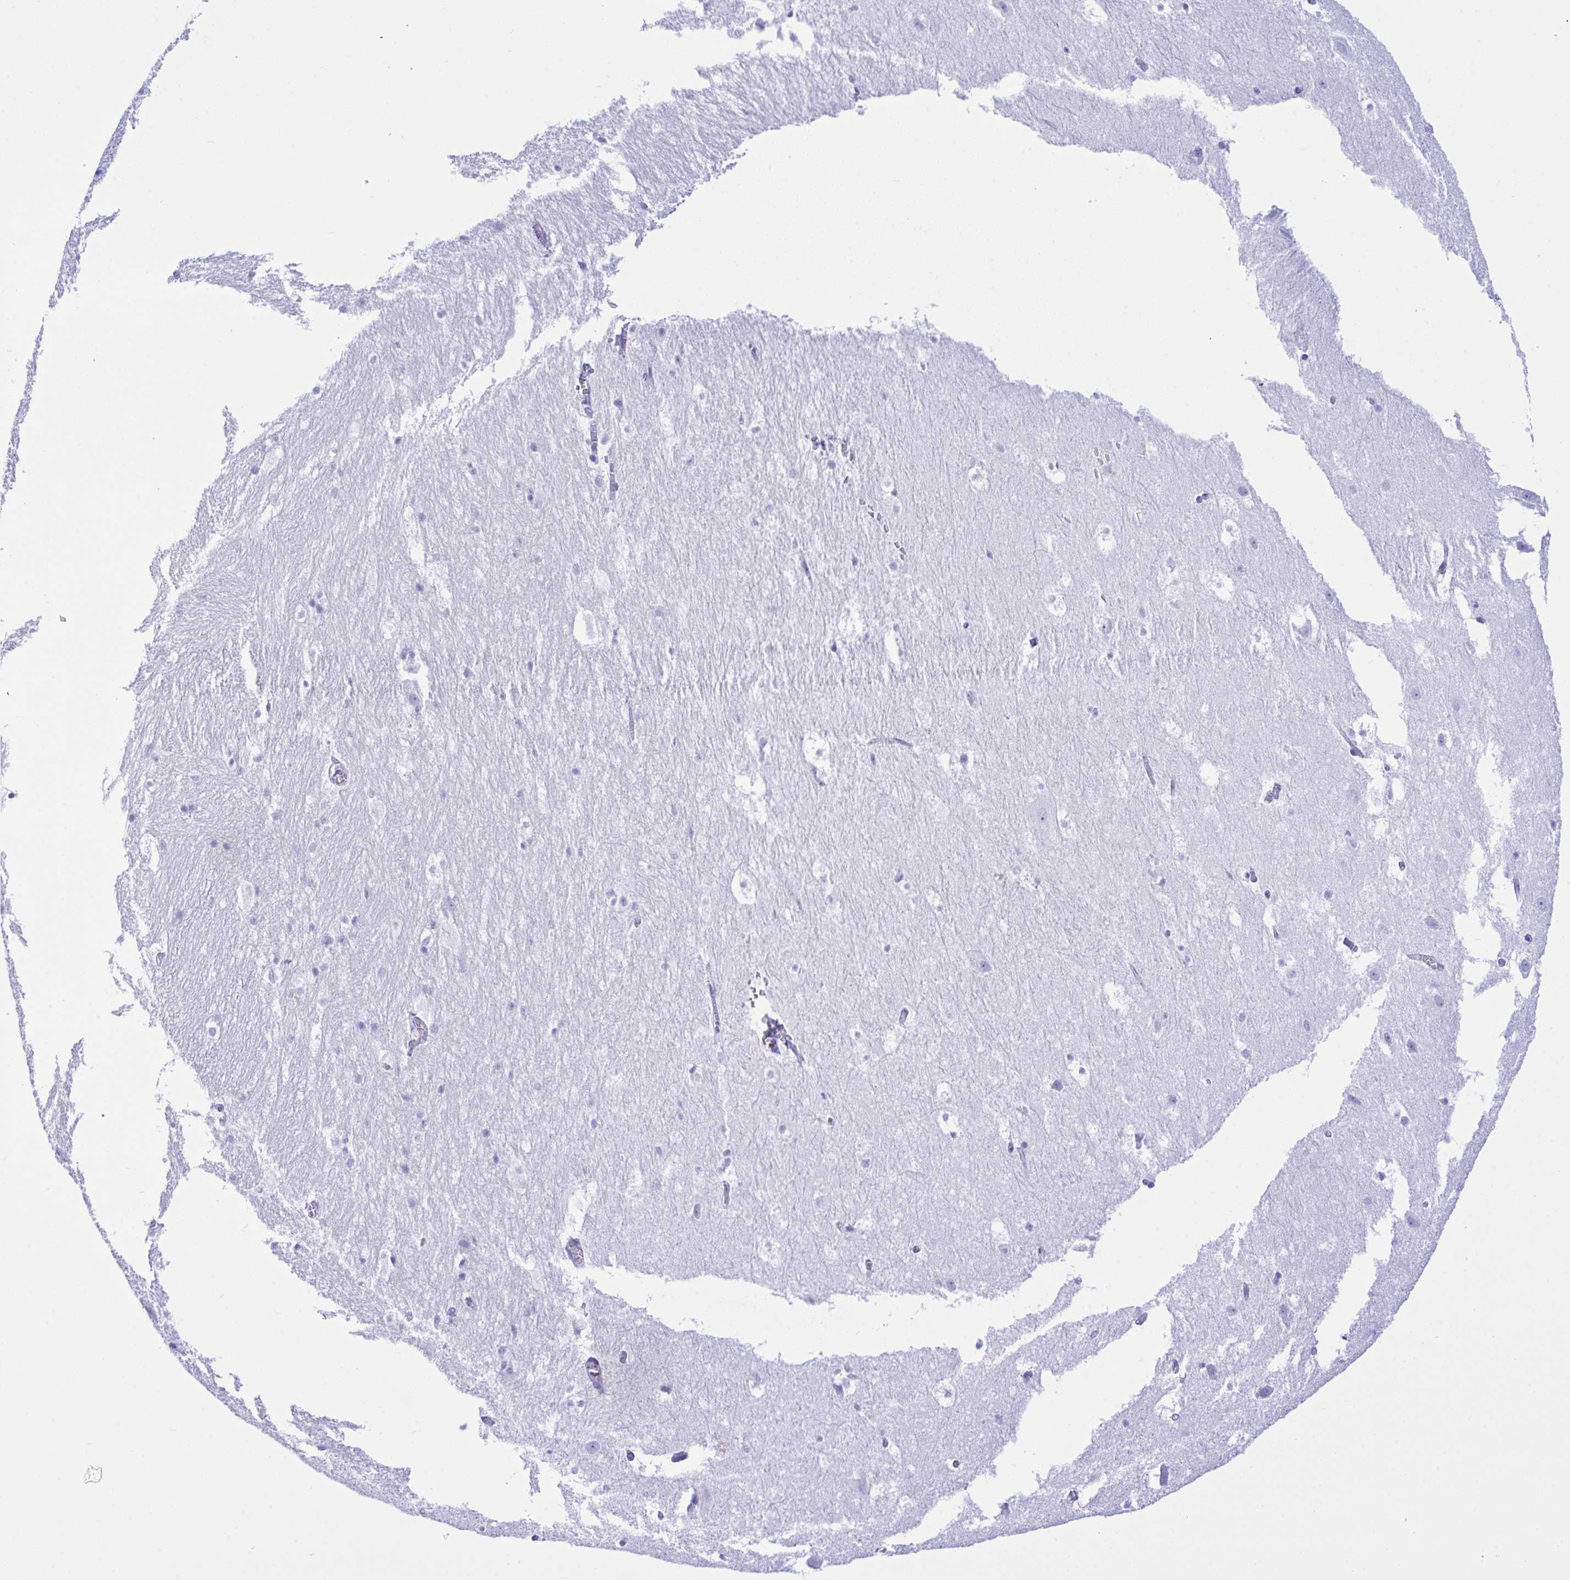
{"staining": {"intensity": "negative", "quantity": "none", "location": "none"}, "tissue": "hippocampus", "cell_type": "Glial cells", "image_type": "normal", "snomed": [{"axis": "morphology", "description": "Normal tissue, NOS"}, {"axis": "topography", "description": "Hippocampus"}], "caption": "Immunohistochemistry (IHC) micrograph of unremarkable hippocampus: hippocampus stained with DAB demonstrates no significant protein positivity in glial cells. (Brightfield microscopy of DAB IHC at high magnification).", "gene": "SELENOV", "patient": {"sex": "female", "age": 52}}